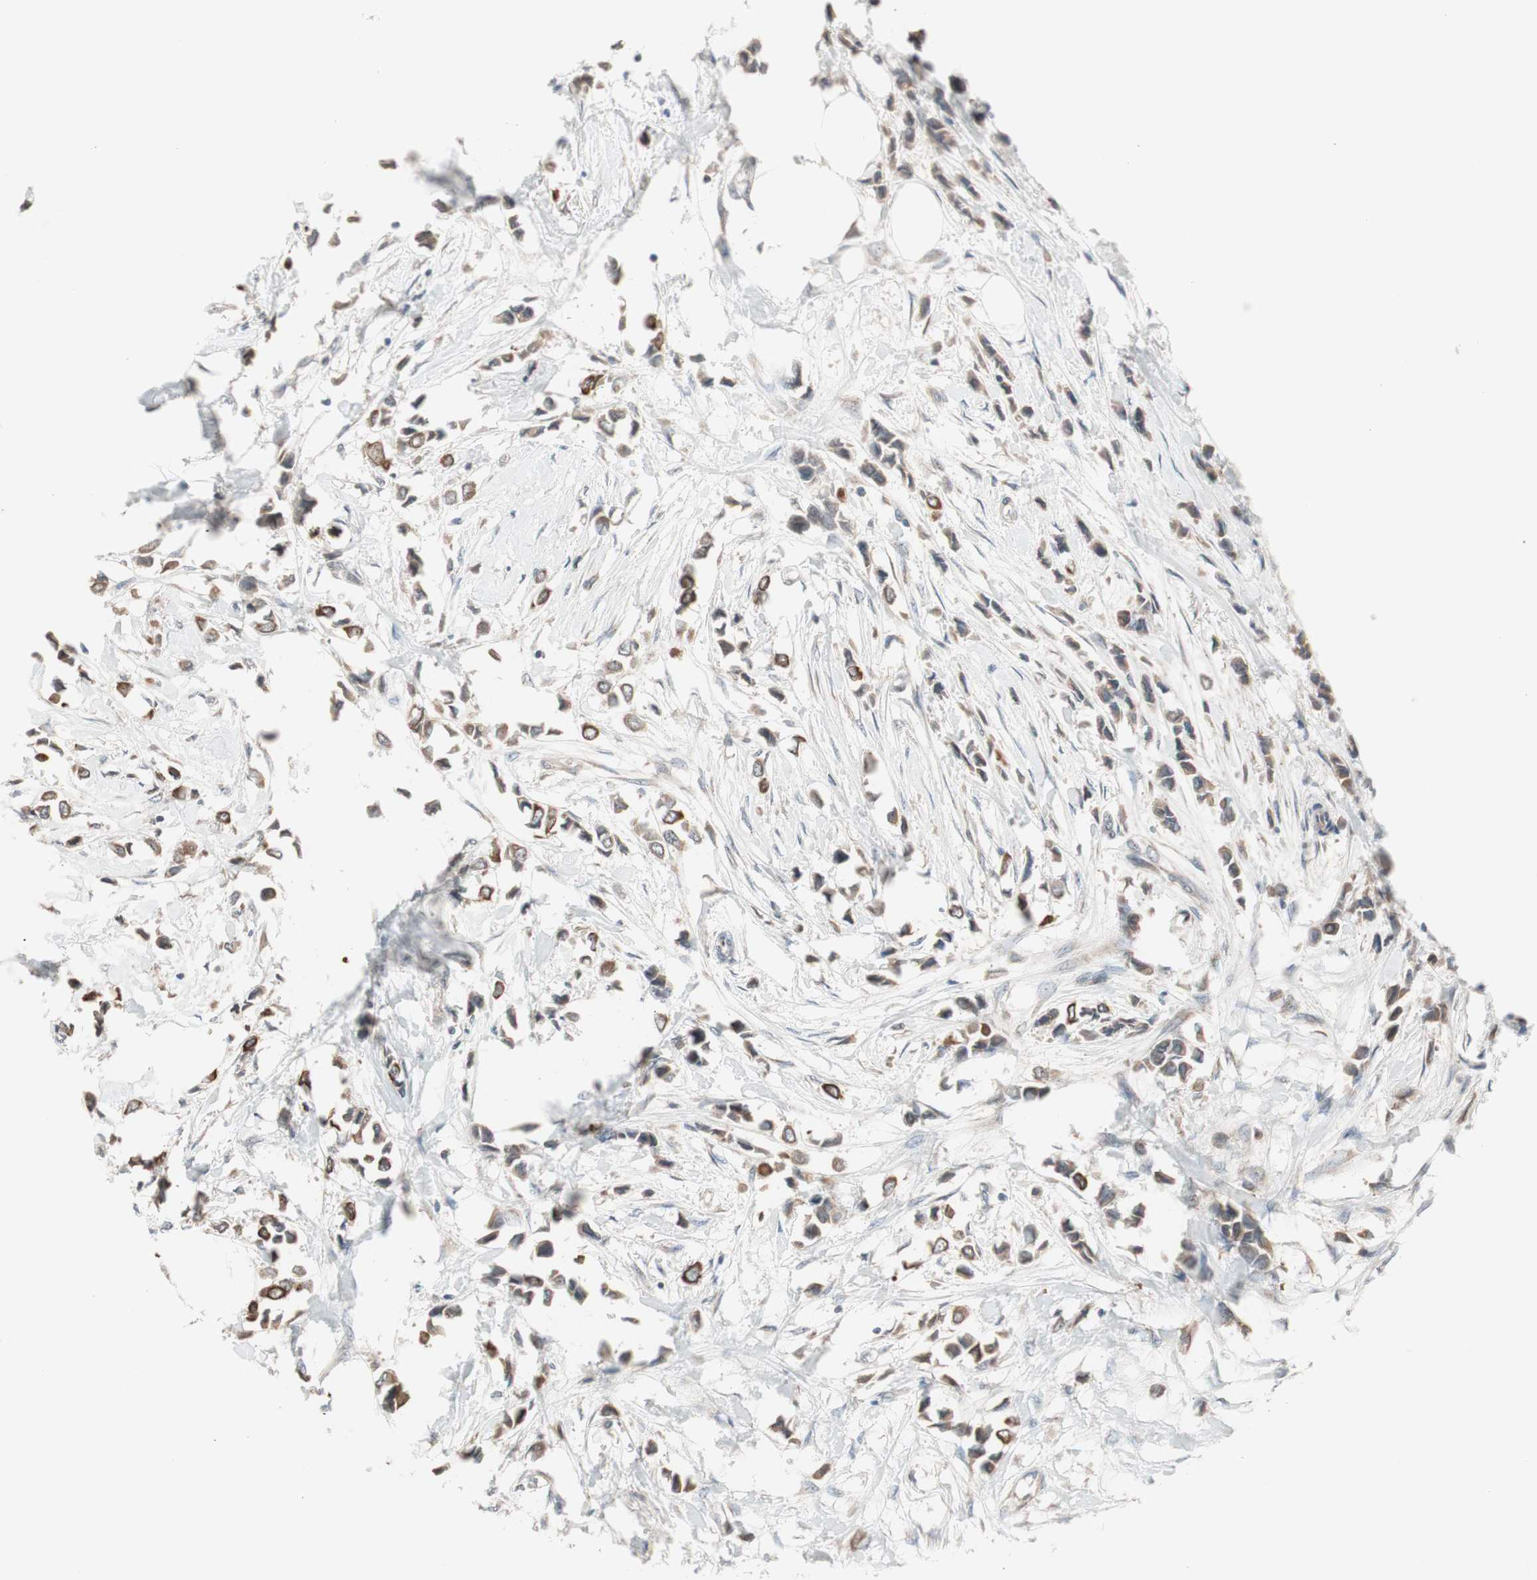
{"staining": {"intensity": "weak", "quantity": ">75%", "location": "cytoplasmic/membranous"}, "tissue": "breast cancer", "cell_type": "Tumor cells", "image_type": "cancer", "snomed": [{"axis": "morphology", "description": "Lobular carcinoma"}, {"axis": "topography", "description": "Breast"}], "caption": "This is an image of immunohistochemistry staining of breast cancer, which shows weak staining in the cytoplasmic/membranous of tumor cells.", "gene": "FBXO5", "patient": {"sex": "female", "age": 51}}